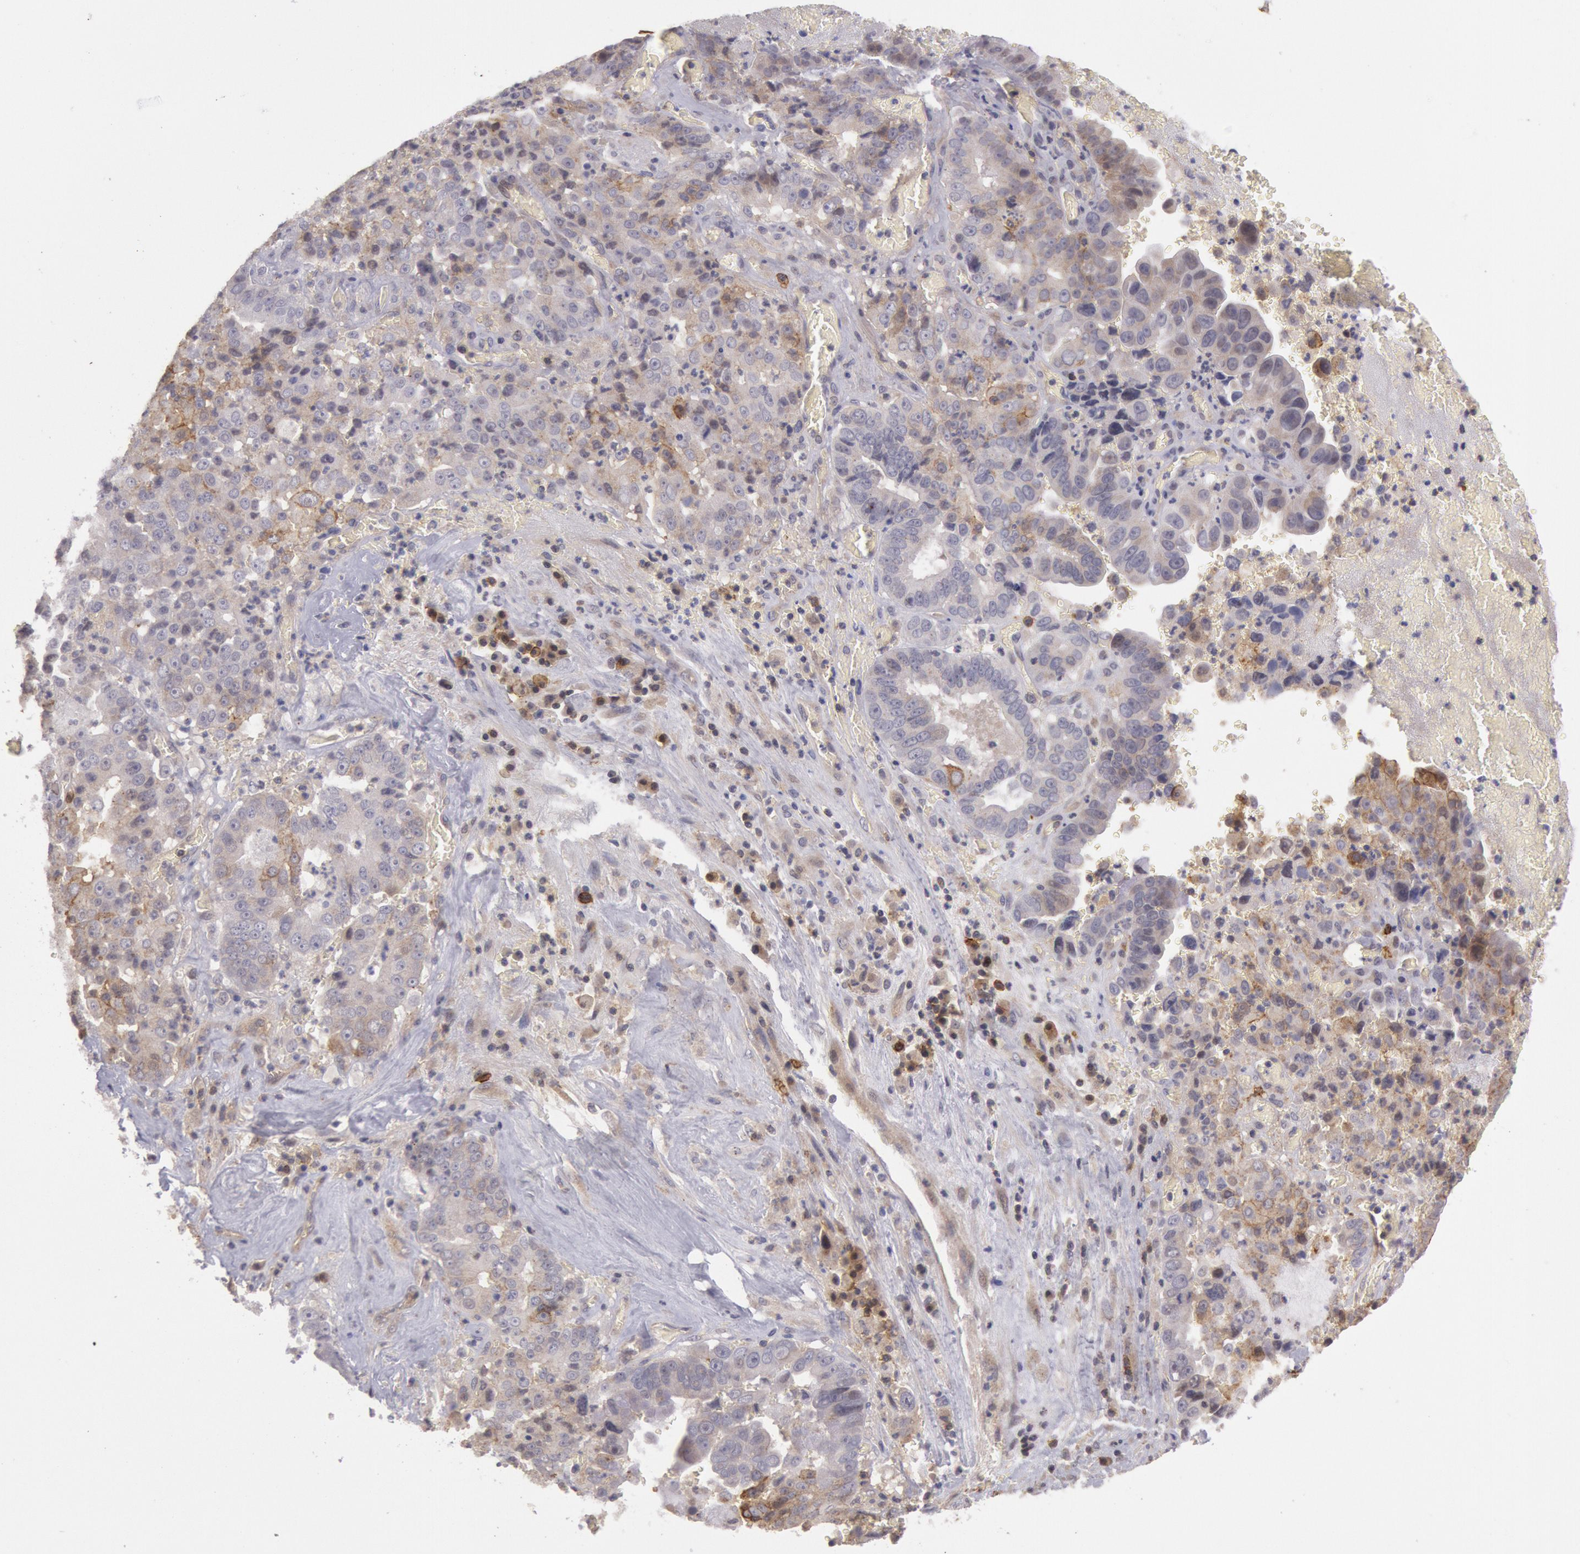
{"staining": {"intensity": "weak", "quantity": "<25%", "location": "cytoplasmic/membranous"}, "tissue": "liver cancer", "cell_type": "Tumor cells", "image_type": "cancer", "snomed": [{"axis": "morphology", "description": "Cholangiocarcinoma"}, {"axis": "topography", "description": "Liver"}], "caption": "DAB (3,3'-diaminobenzidine) immunohistochemical staining of liver cholangiocarcinoma demonstrates no significant staining in tumor cells. Brightfield microscopy of immunohistochemistry (IHC) stained with DAB (brown) and hematoxylin (blue), captured at high magnification.", "gene": "TRIB2", "patient": {"sex": "female", "age": 79}}